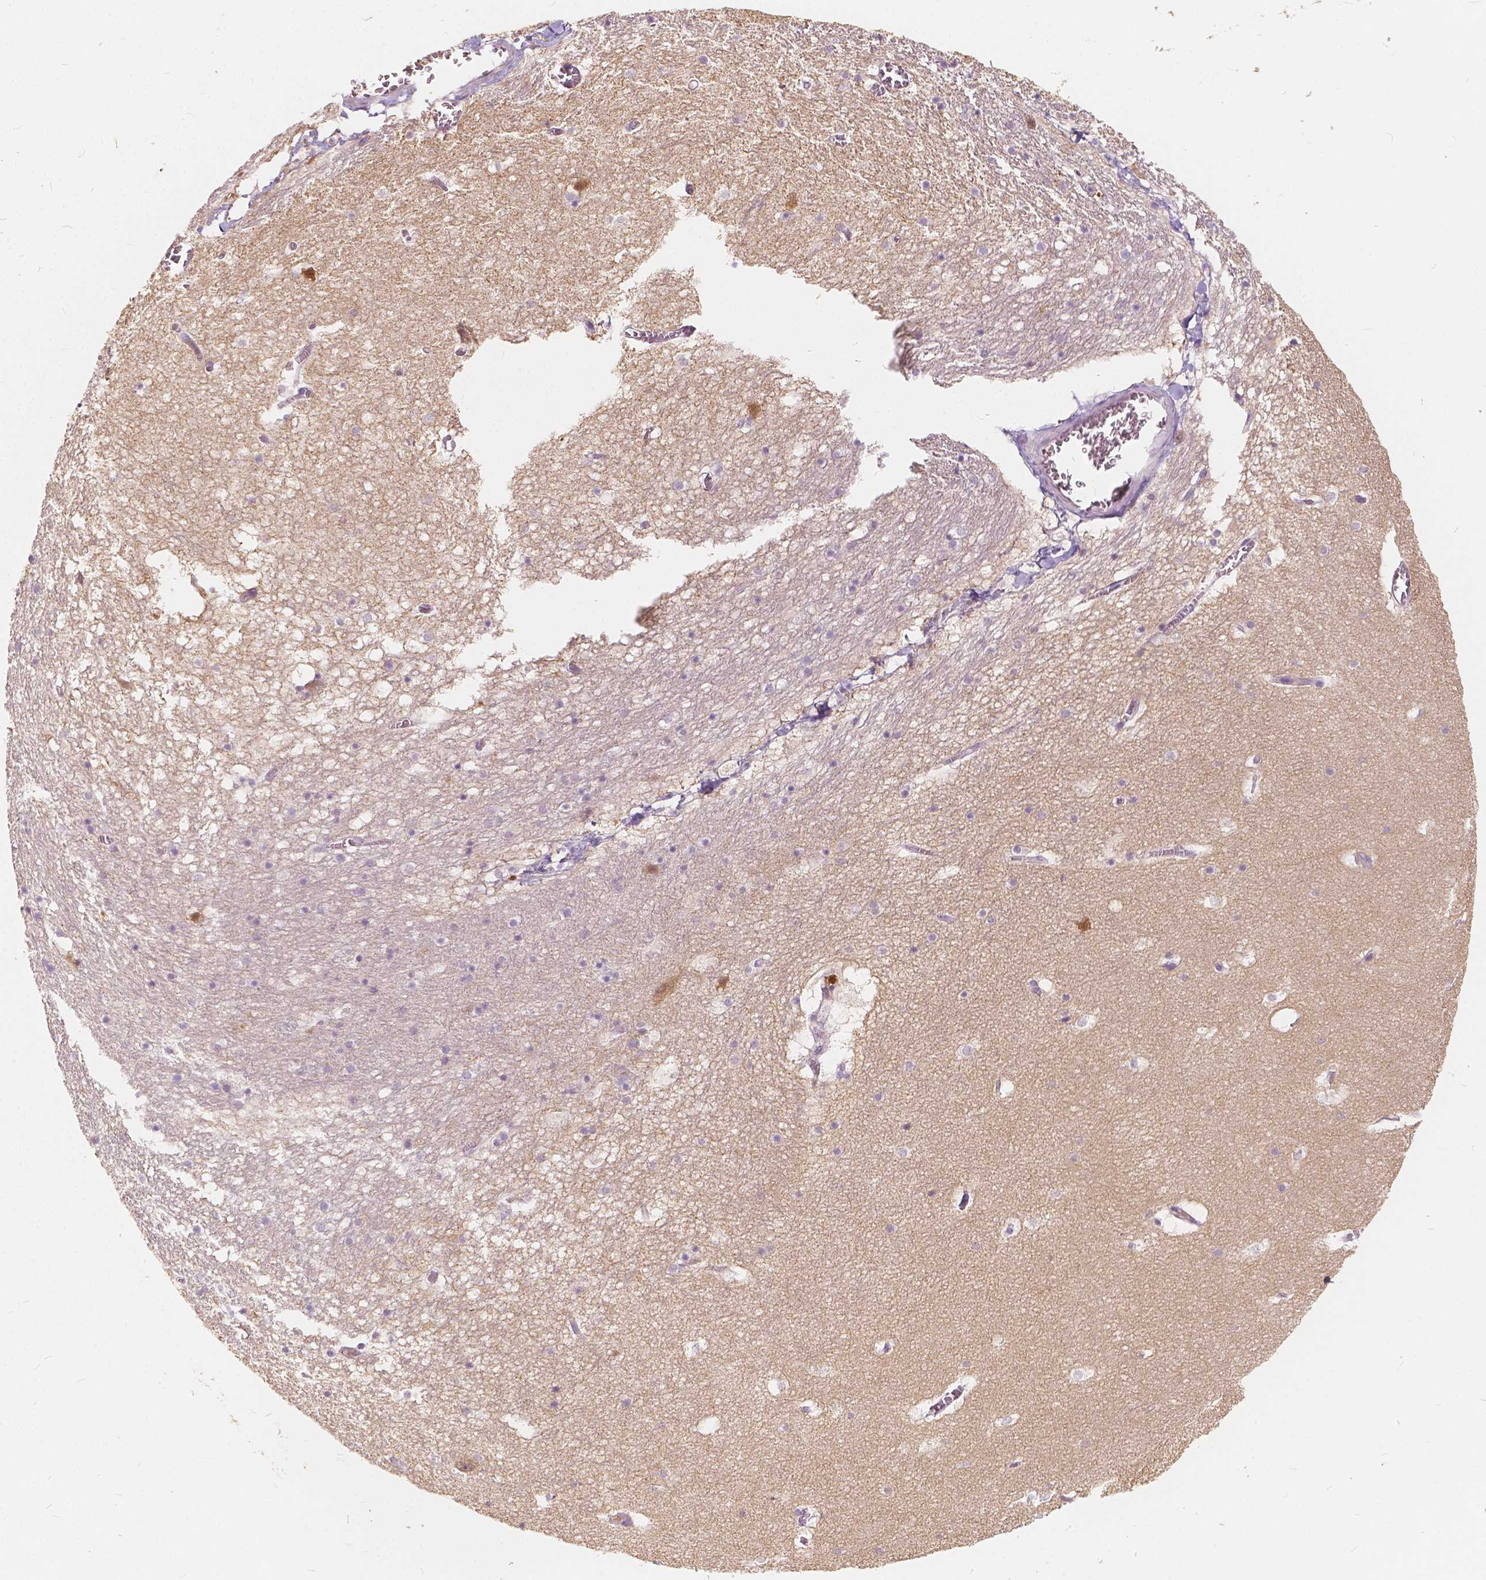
{"staining": {"intensity": "negative", "quantity": "none", "location": "none"}, "tissue": "hippocampus", "cell_type": "Glial cells", "image_type": "normal", "snomed": [{"axis": "morphology", "description": "Normal tissue, NOS"}, {"axis": "topography", "description": "Hippocampus"}], "caption": "IHC histopathology image of normal hippocampus: human hippocampus stained with DAB (3,3'-diaminobenzidine) demonstrates no significant protein positivity in glial cells. (DAB immunohistochemistry (IHC), high magnification).", "gene": "KIAA0513", "patient": {"sex": "male", "age": 45}}